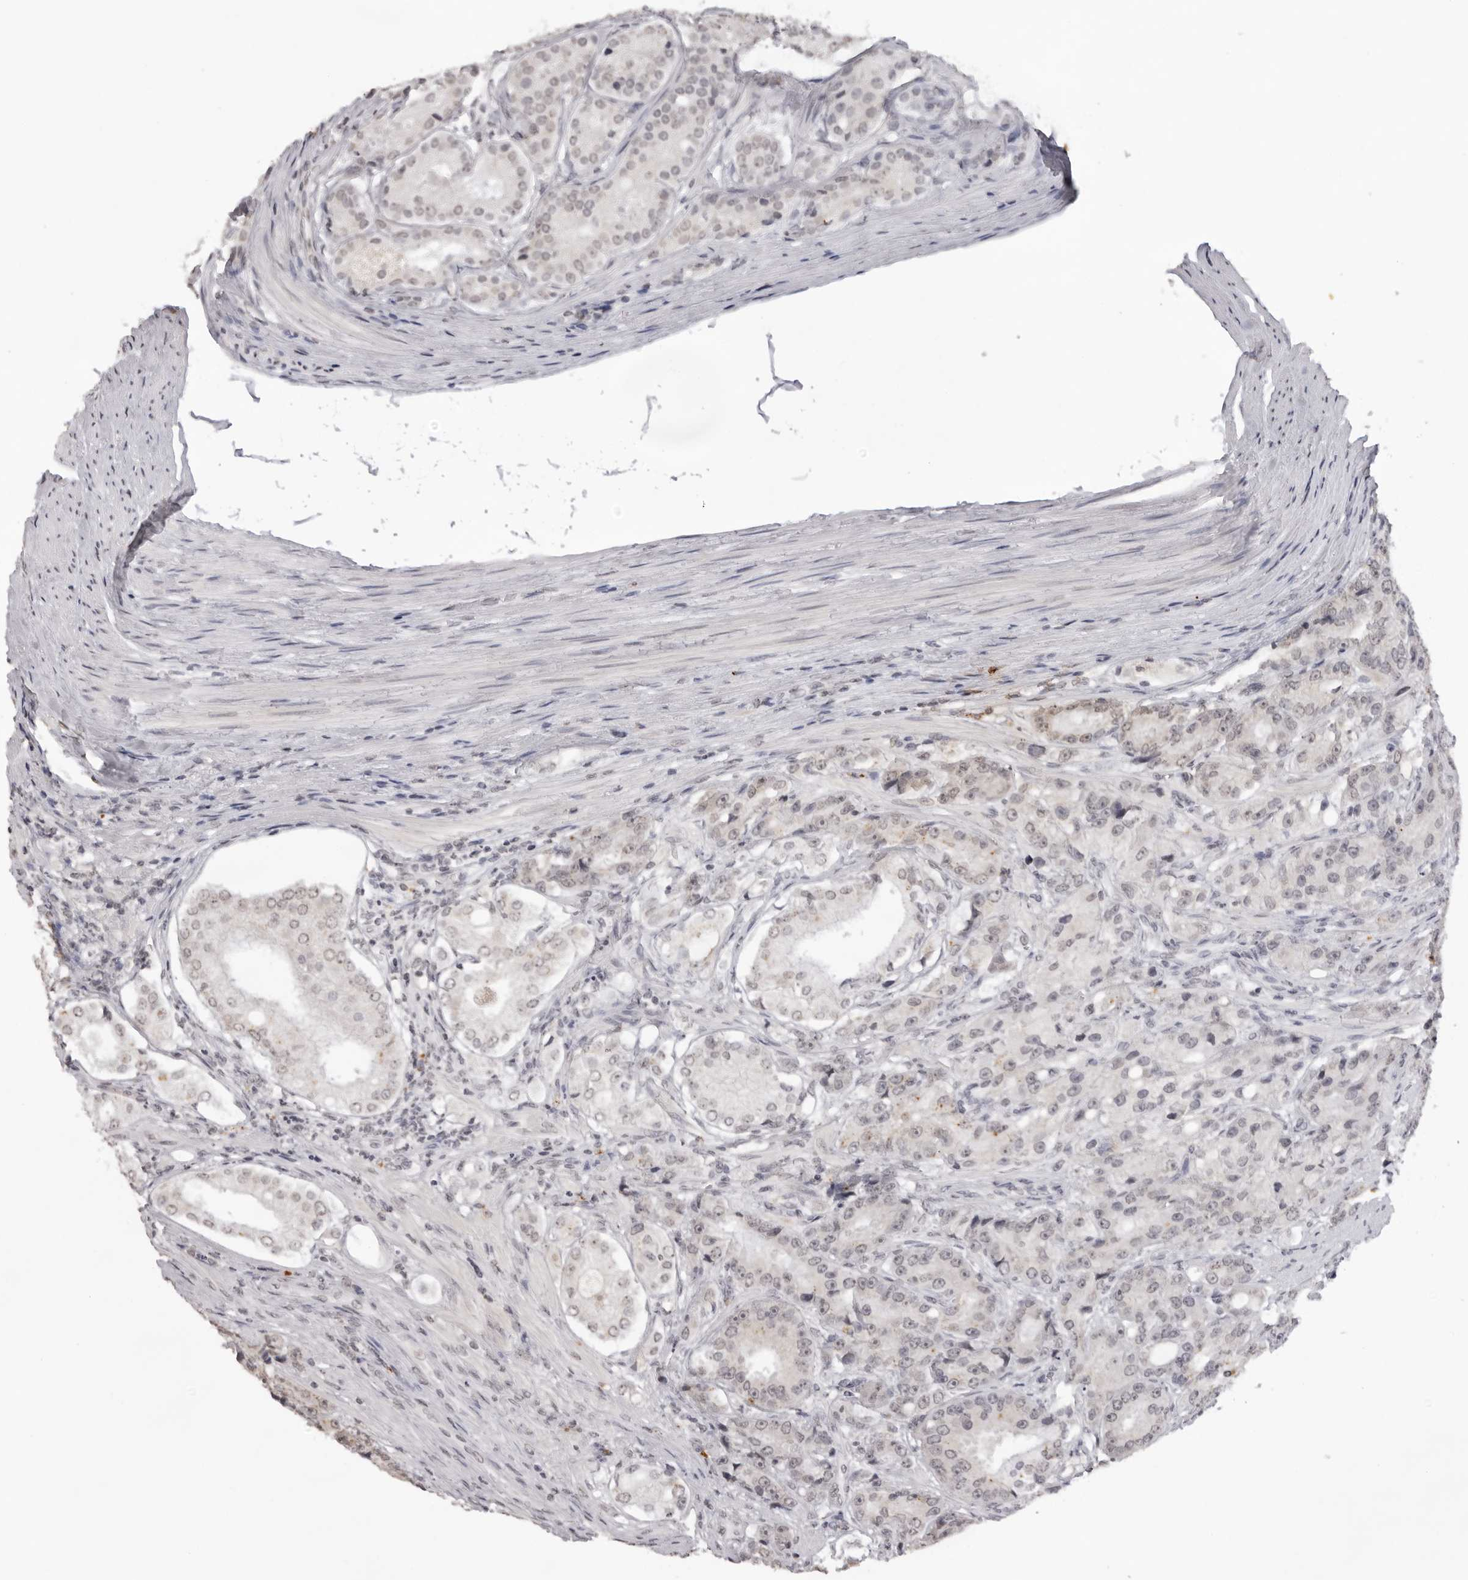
{"staining": {"intensity": "weak", "quantity": "<25%", "location": "cytoplasmic/membranous,nuclear"}, "tissue": "prostate cancer", "cell_type": "Tumor cells", "image_type": "cancer", "snomed": [{"axis": "morphology", "description": "Adenocarcinoma, High grade"}, {"axis": "topography", "description": "Prostate"}], "caption": "Prostate cancer stained for a protein using immunohistochemistry reveals no expression tumor cells.", "gene": "NTM", "patient": {"sex": "male", "age": 60}}